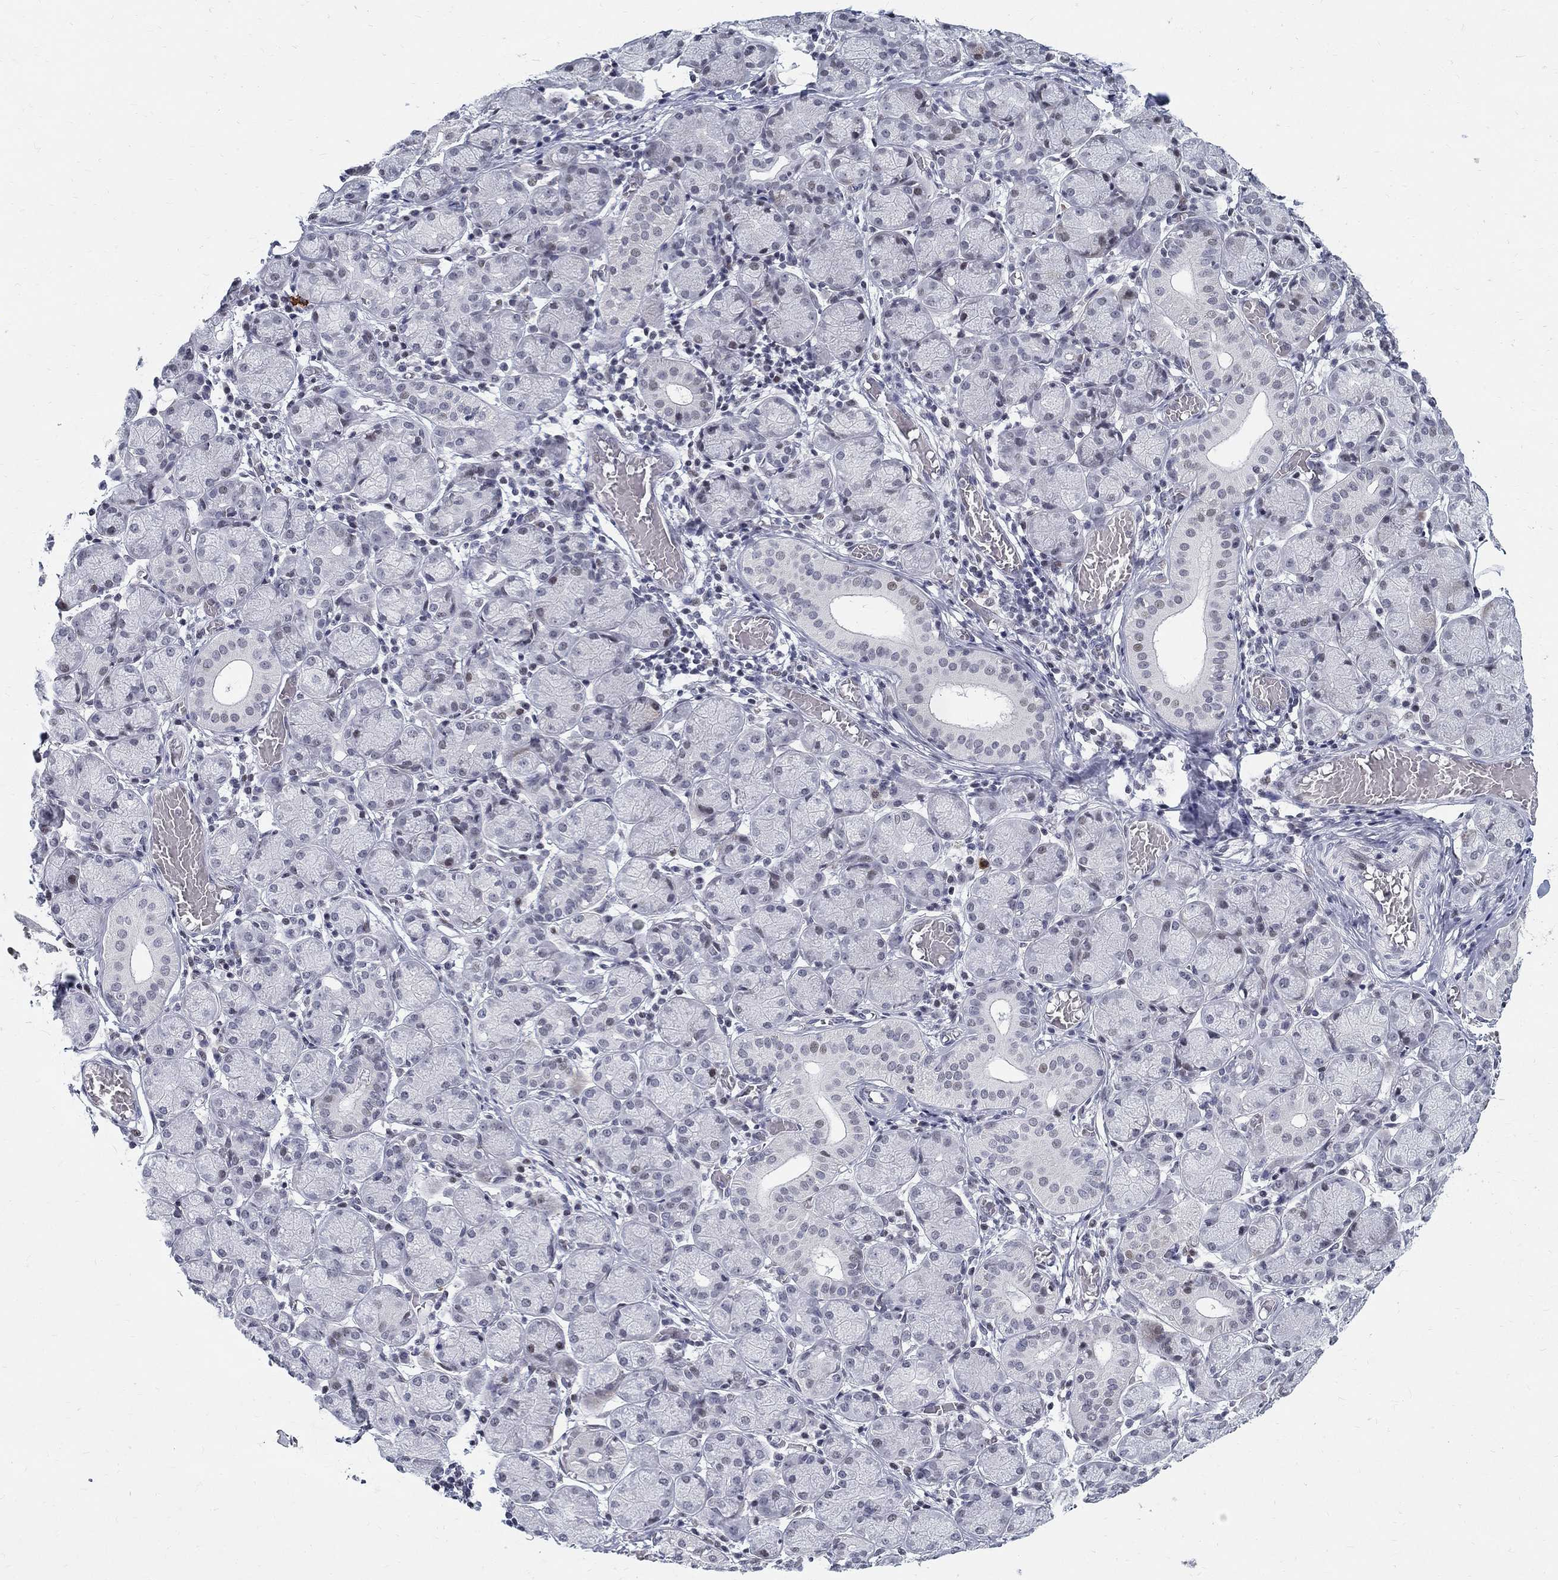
{"staining": {"intensity": "negative", "quantity": "none", "location": "none"}, "tissue": "salivary gland", "cell_type": "Glandular cells", "image_type": "normal", "snomed": [{"axis": "morphology", "description": "Normal tissue, NOS"}, {"axis": "topography", "description": "Salivary gland"}, {"axis": "topography", "description": "Peripheral nerve tissue"}], "caption": "High power microscopy photomicrograph of an IHC histopathology image of unremarkable salivary gland, revealing no significant staining in glandular cells.", "gene": "BHLHE22", "patient": {"sex": "female", "age": 24}}